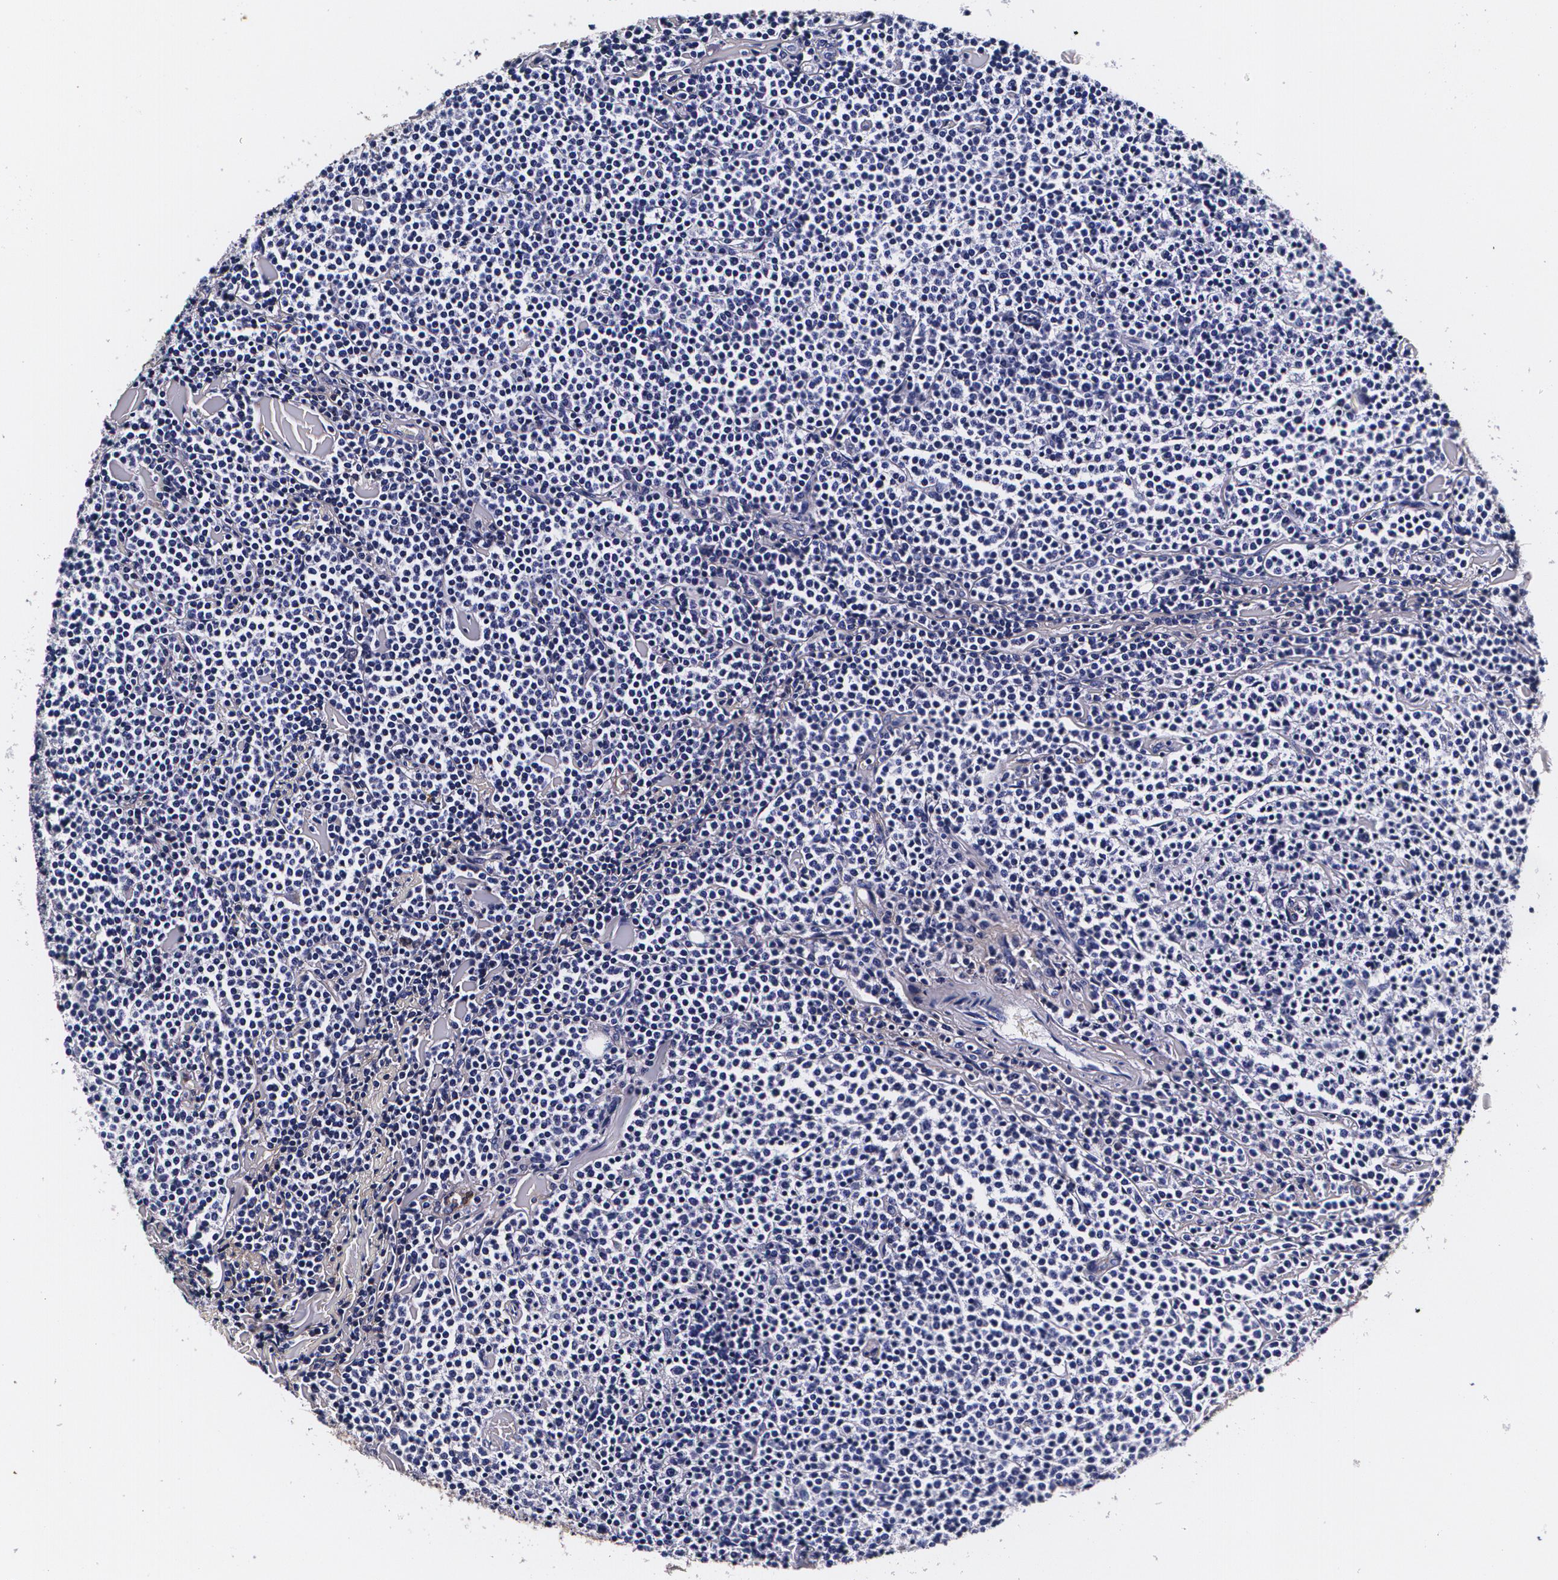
{"staining": {"intensity": "negative", "quantity": "none", "location": "none"}, "tissue": "lymphoma", "cell_type": "Tumor cells", "image_type": "cancer", "snomed": [{"axis": "morphology", "description": "Malignant lymphoma, non-Hodgkin's type, Low grade"}, {"axis": "topography", "description": "Soft tissue"}], "caption": "The histopathology image displays no staining of tumor cells in lymphoma. (Brightfield microscopy of DAB immunohistochemistry (IHC) at high magnification).", "gene": "TTR", "patient": {"sex": "male", "age": 92}}